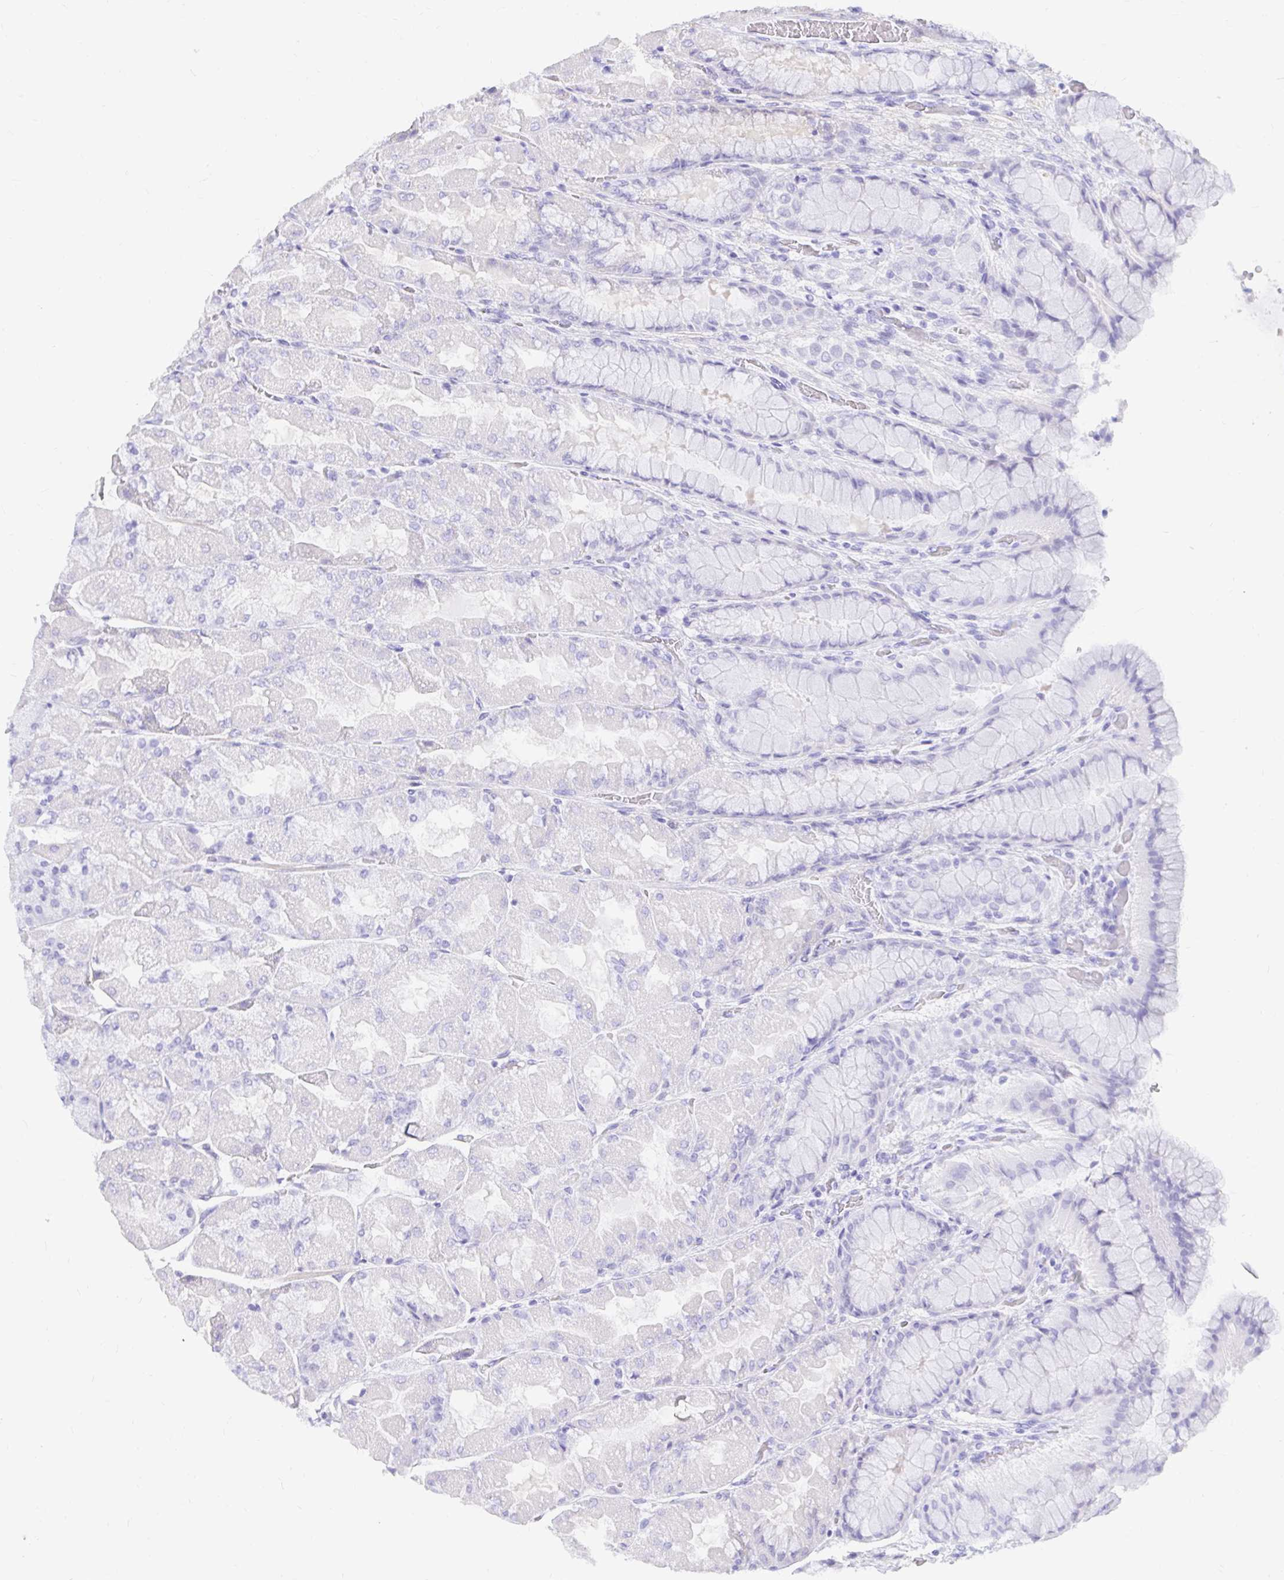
{"staining": {"intensity": "moderate", "quantity": "<25%", "location": "cytoplasmic/membranous,nuclear"}, "tissue": "stomach", "cell_type": "Glandular cells", "image_type": "normal", "snomed": [{"axis": "morphology", "description": "Normal tissue, NOS"}, {"axis": "topography", "description": "Stomach"}], "caption": "A histopathology image of stomach stained for a protein reveals moderate cytoplasmic/membranous,nuclear brown staining in glandular cells.", "gene": "PPP1R1B", "patient": {"sex": "female", "age": 61}}